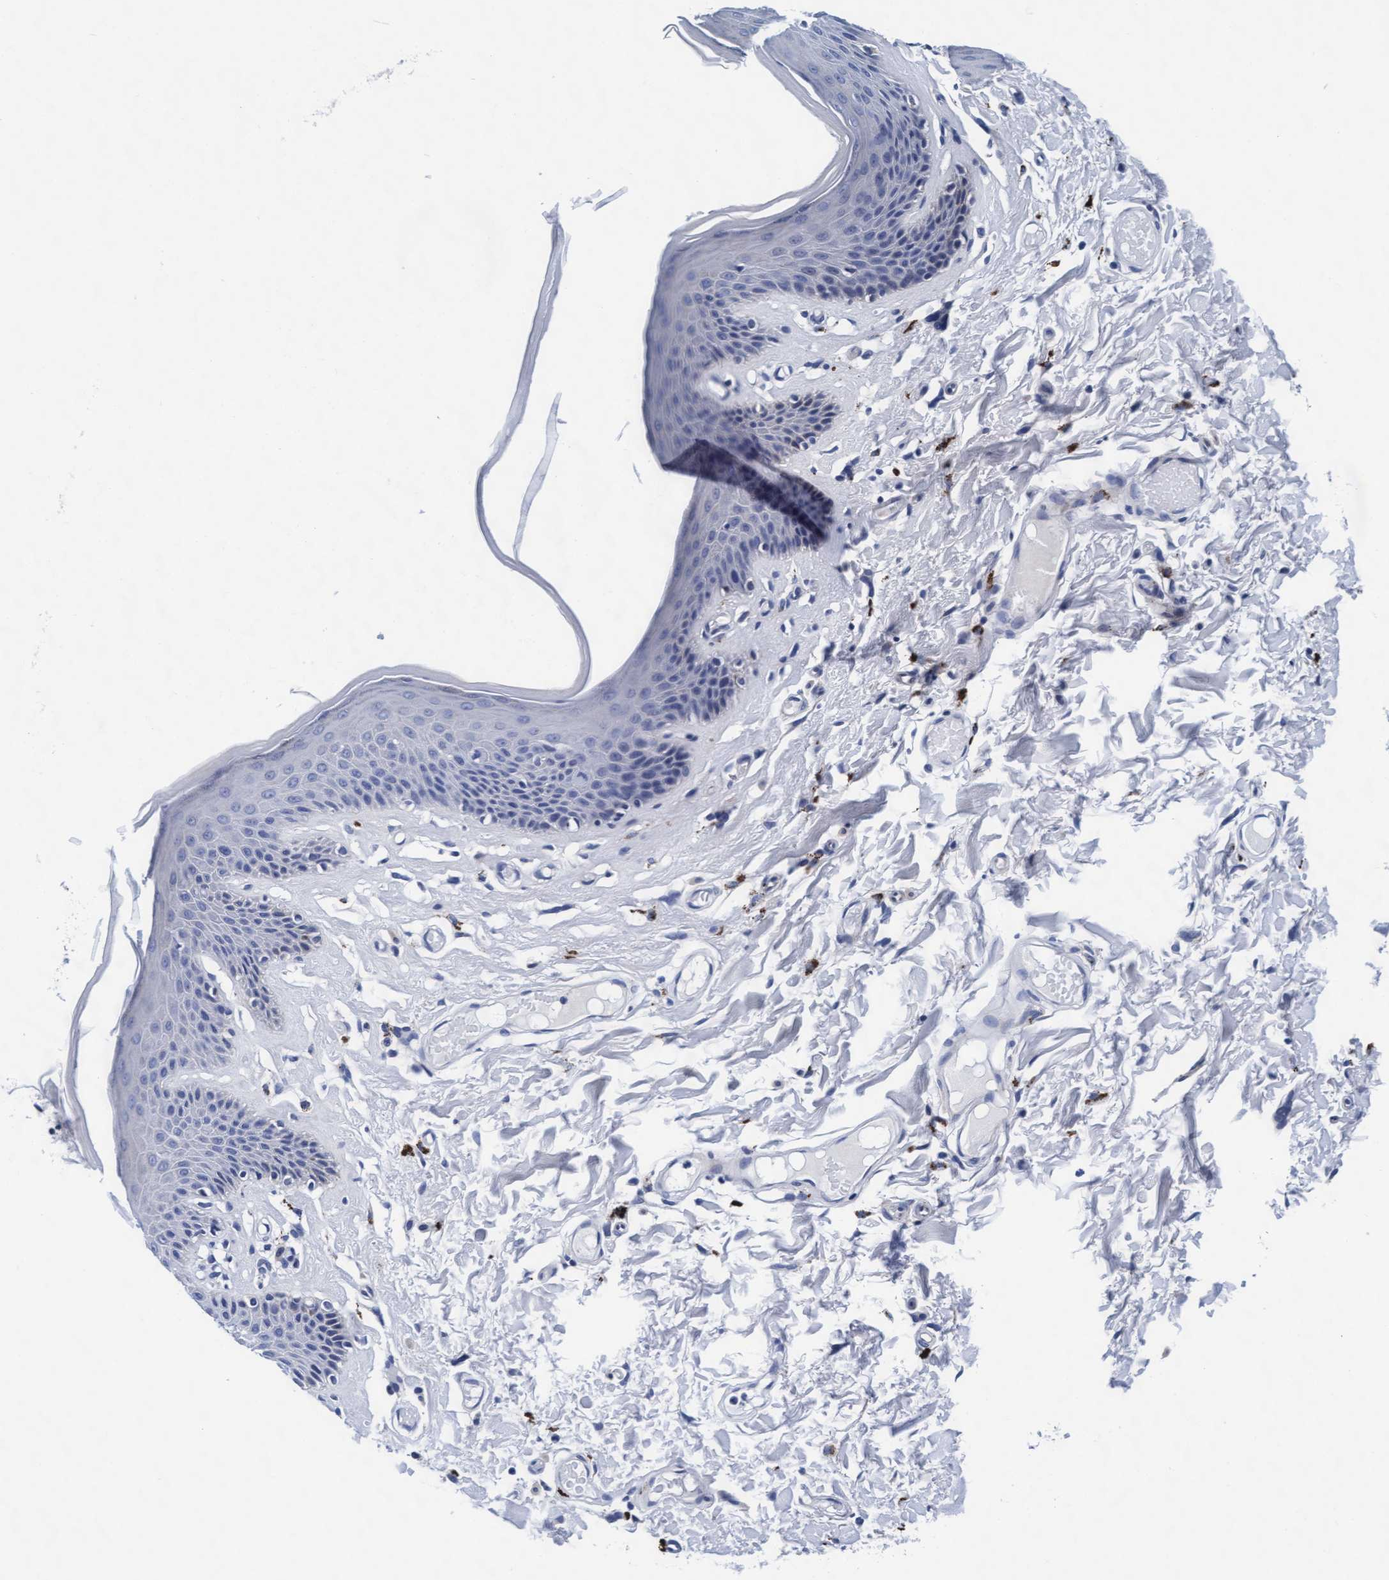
{"staining": {"intensity": "weak", "quantity": "<25%", "location": "cytoplasmic/membranous"}, "tissue": "skin", "cell_type": "Epidermal cells", "image_type": "normal", "snomed": [{"axis": "morphology", "description": "Normal tissue, NOS"}, {"axis": "topography", "description": "Vulva"}], "caption": "Immunohistochemistry (IHC) image of benign skin: human skin stained with DAB (3,3'-diaminobenzidine) exhibits no significant protein expression in epidermal cells.", "gene": "ARSG", "patient": {"sex": "female", "age": 73}}